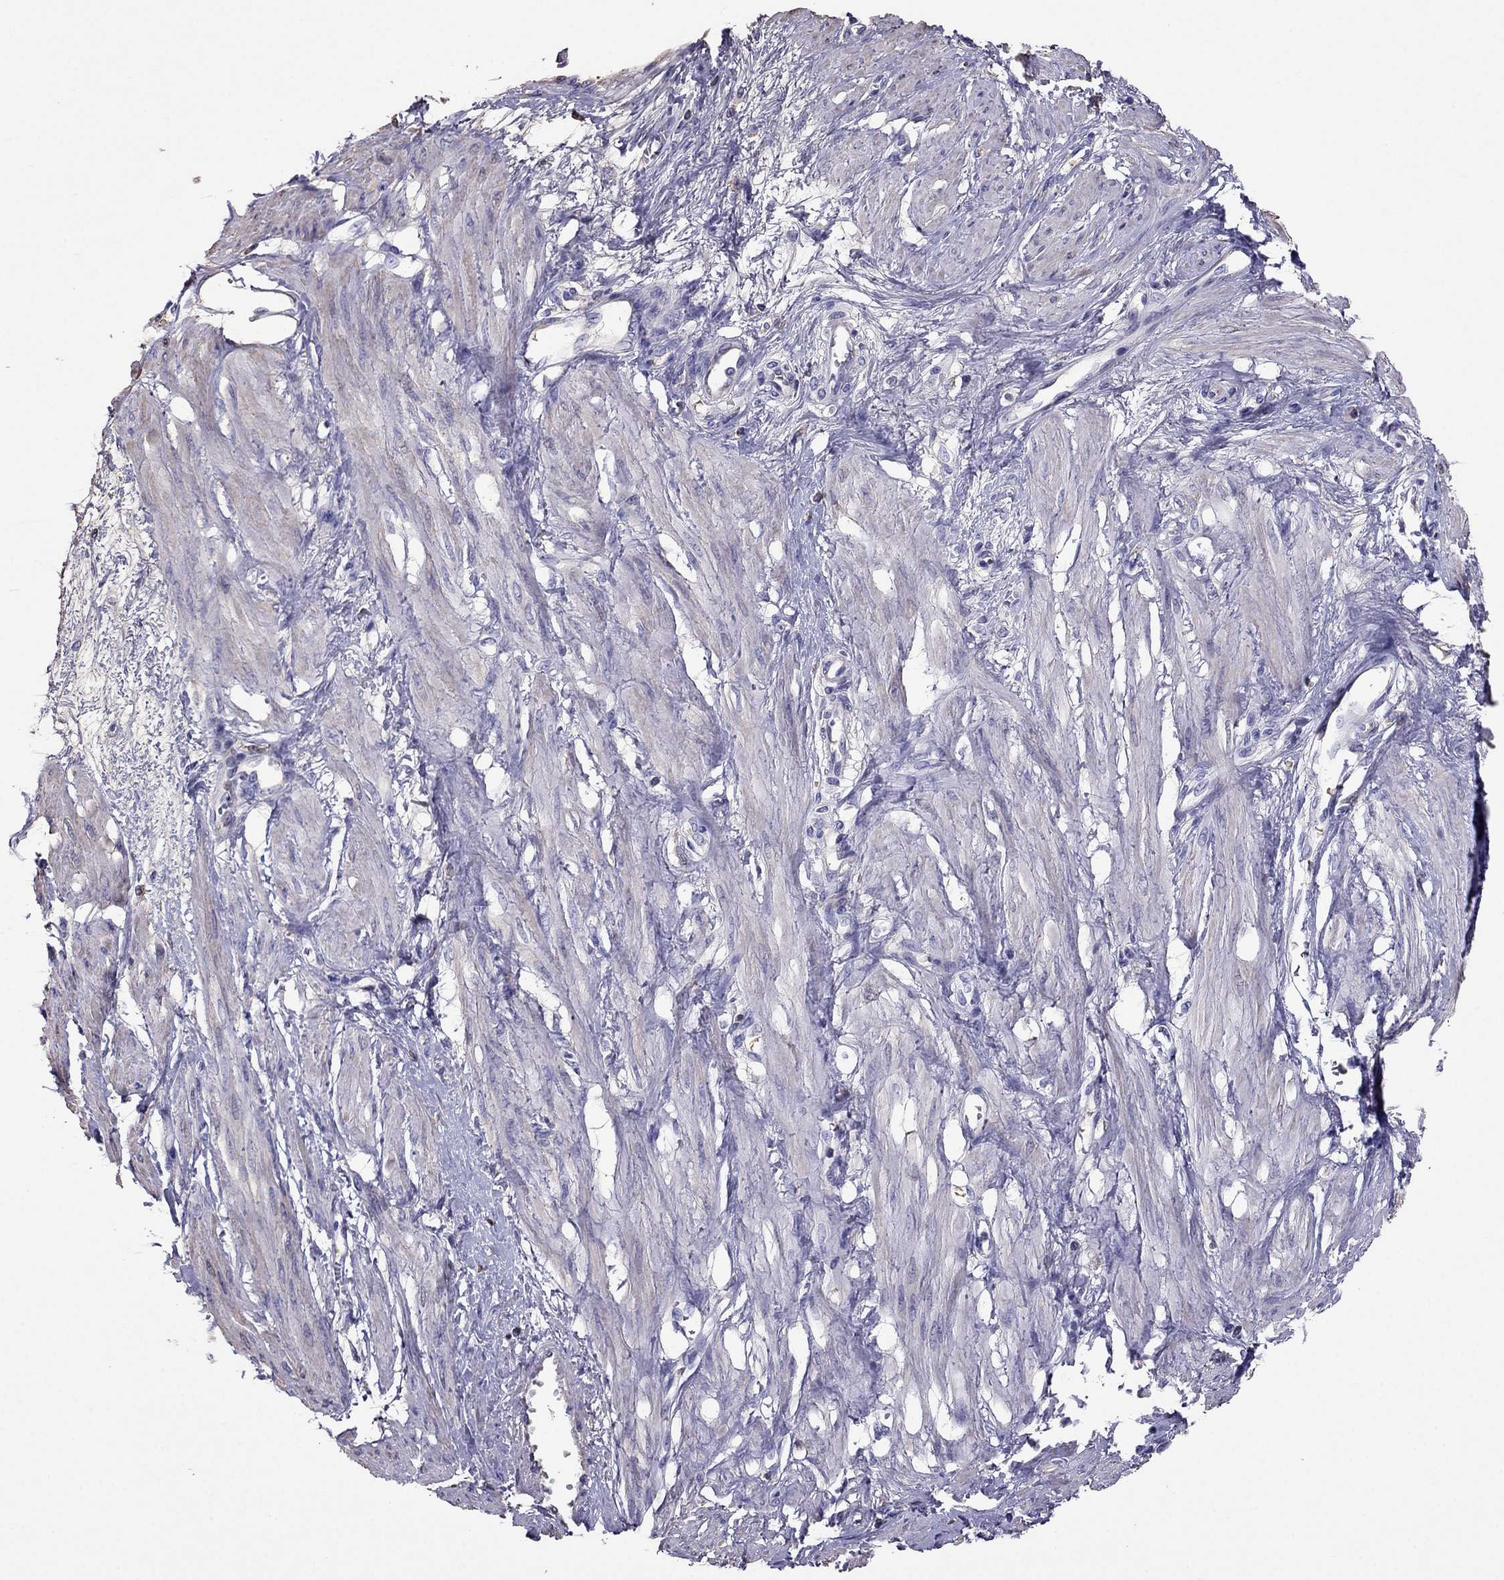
{"staining": {"intensity": "negative", "quantity": "none", "location": "none"}, "tissue": "smooth muscle", "cell_type": "Smooth muscle cells", "image_type": "normal", "snomed": [{"axis": "morphology", "description": "Normal tissue, NOS"}, {"axis": "topography", "description": "Smooth muscle"}, {"axis": "topography", "description": "Uterus"}], "caption": "Image shows no significant protein positivity in smooth muscle cells of normal smooth muscle.", "gene": "TBC1D21", "patient": {"sex": "female", "age": 39}}